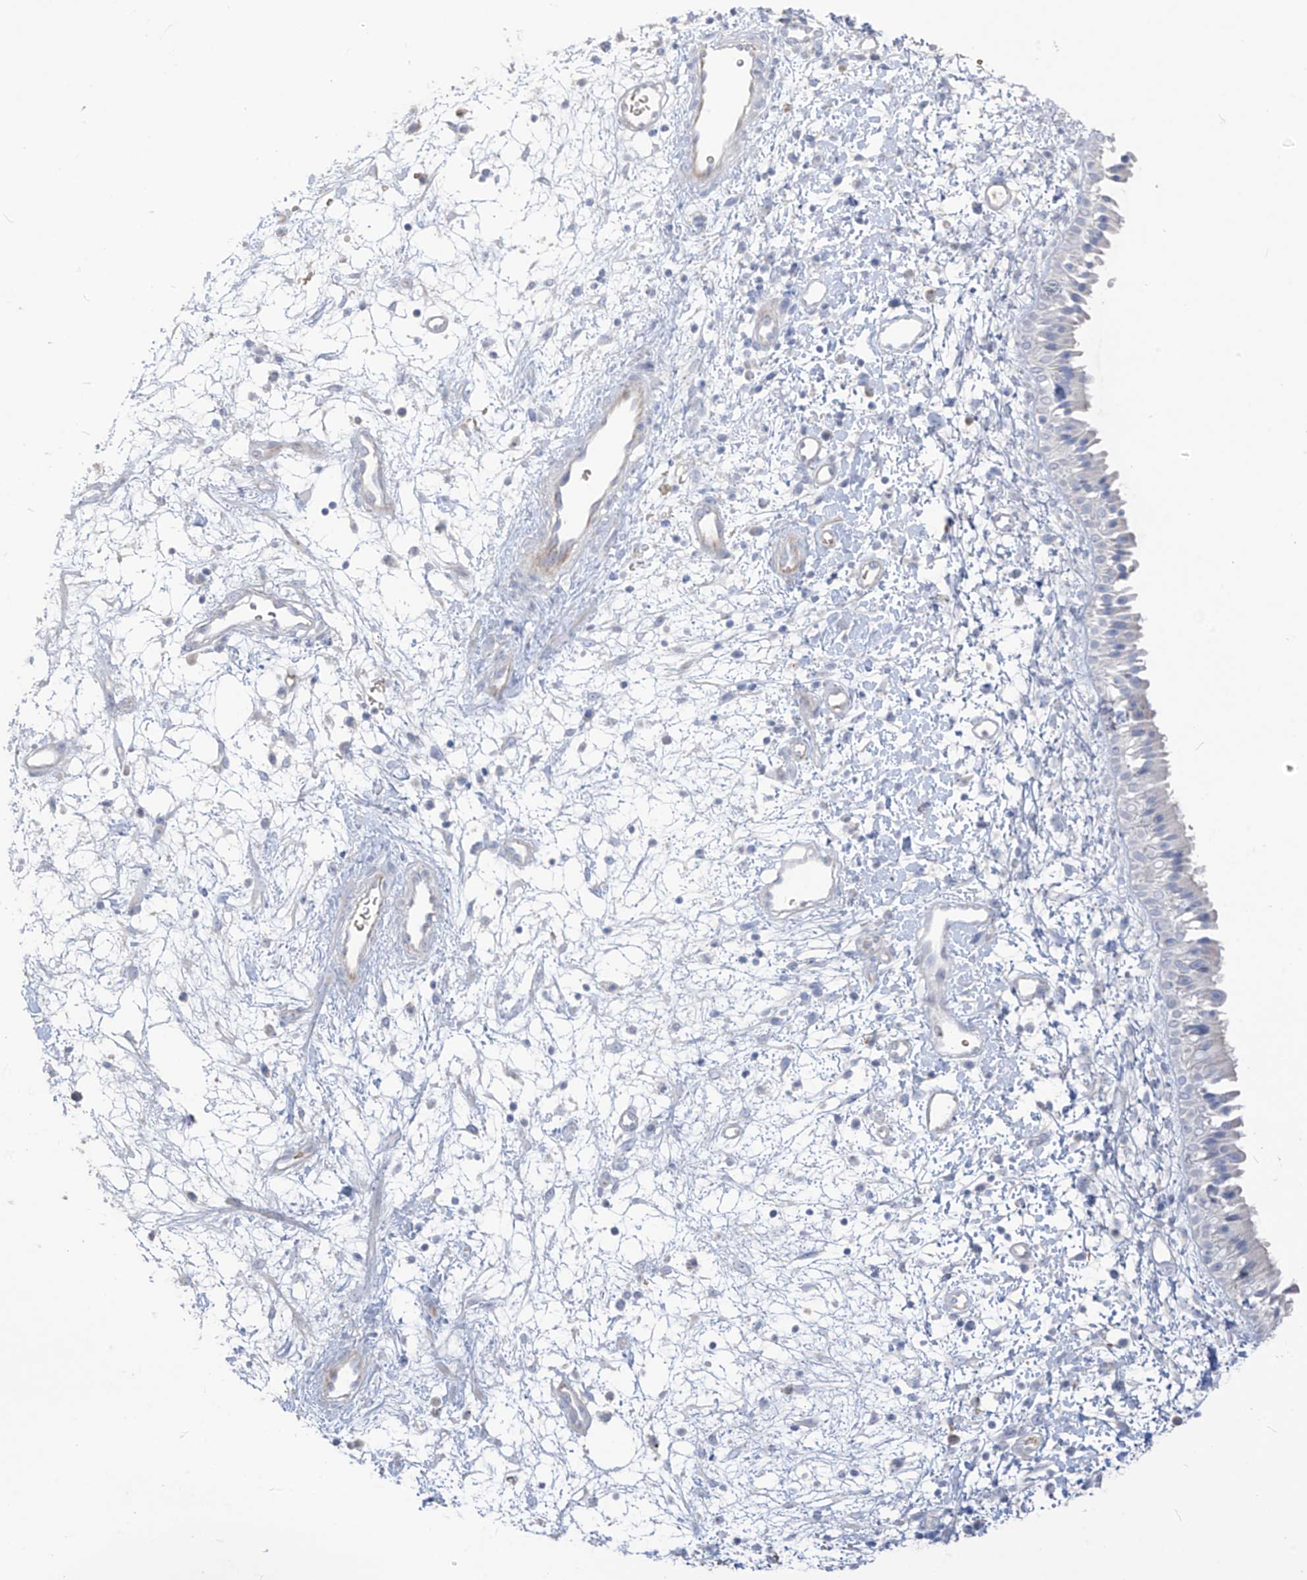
{"staining": {"intensity": "negative", "quantity": "none", "location": "none"}, "tissue": "nasopharynx", "cell_type": "Respiratory epithelial cells", "image_type": "normal", "snomed": [{"axis": "morphology", "description": "Normal tissue, NOS"}, {"axis": "topography", "description": "Nasopharynx"}], "caption": "This is an immunohistochemistry (IHC) image of normal nasopharynx. There is no staining in respiratory epithelial cells.", "gene": "ASPRV1", "patient": {"sex": "male", "age": 22}}